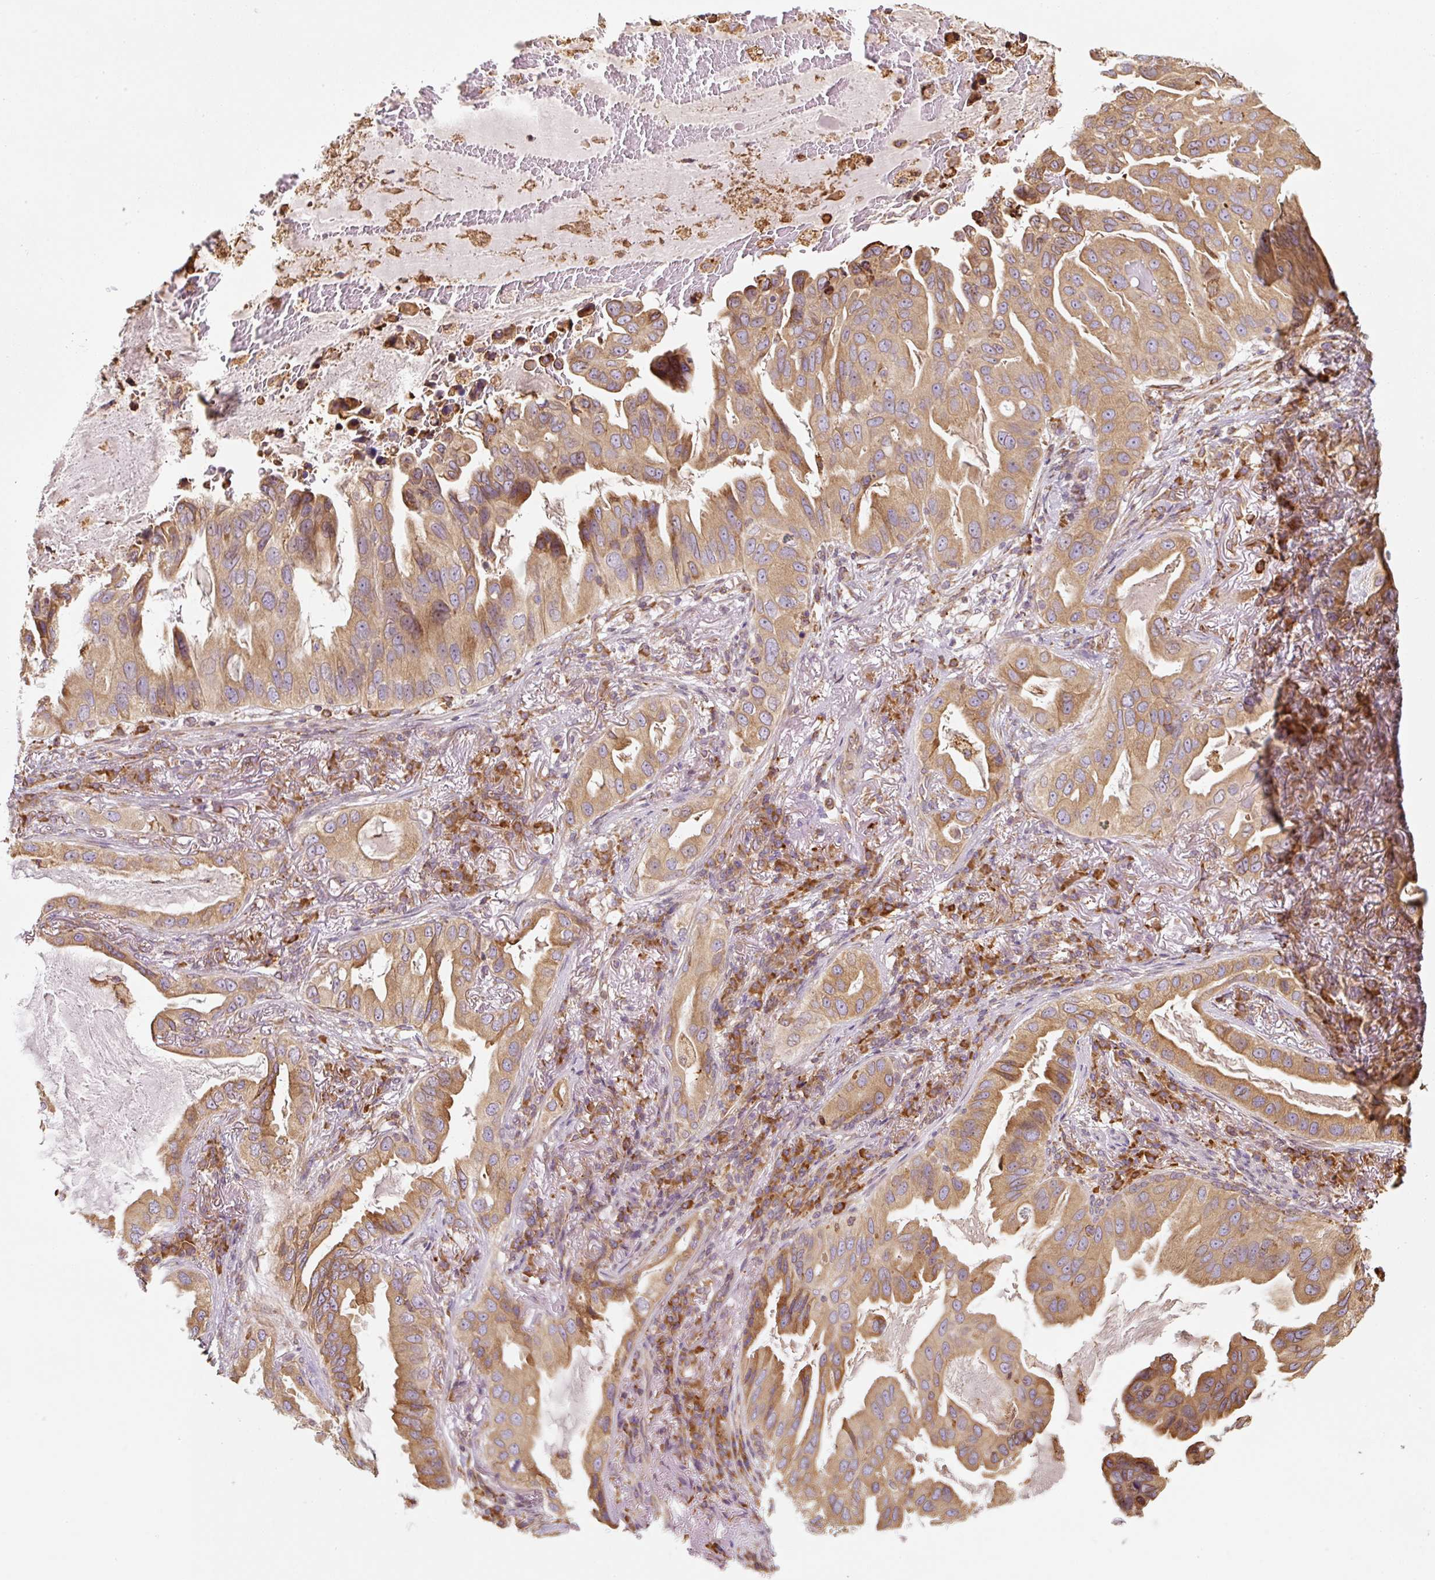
{"staining": {"intensity": "moderate", "quantity": ">75%", "location": "cytoplasmic/membranous"}, "tissue": "lung cancer", "cell_type": "Tumor cells", "image_type": "cancer", "snomed": [{"axis": "morphology", "description": "Adenocarcinoma, NOS"}, {"axis": "topography", "description": "Lung"}], "caption": "A brown stain highlights moderate cytoplasmic/membranous positivity of a protein in human lung adenocarcinoma tumor cells.", "gene": "PRKCSH", "patient": {"sex": "female", "age": 69}}